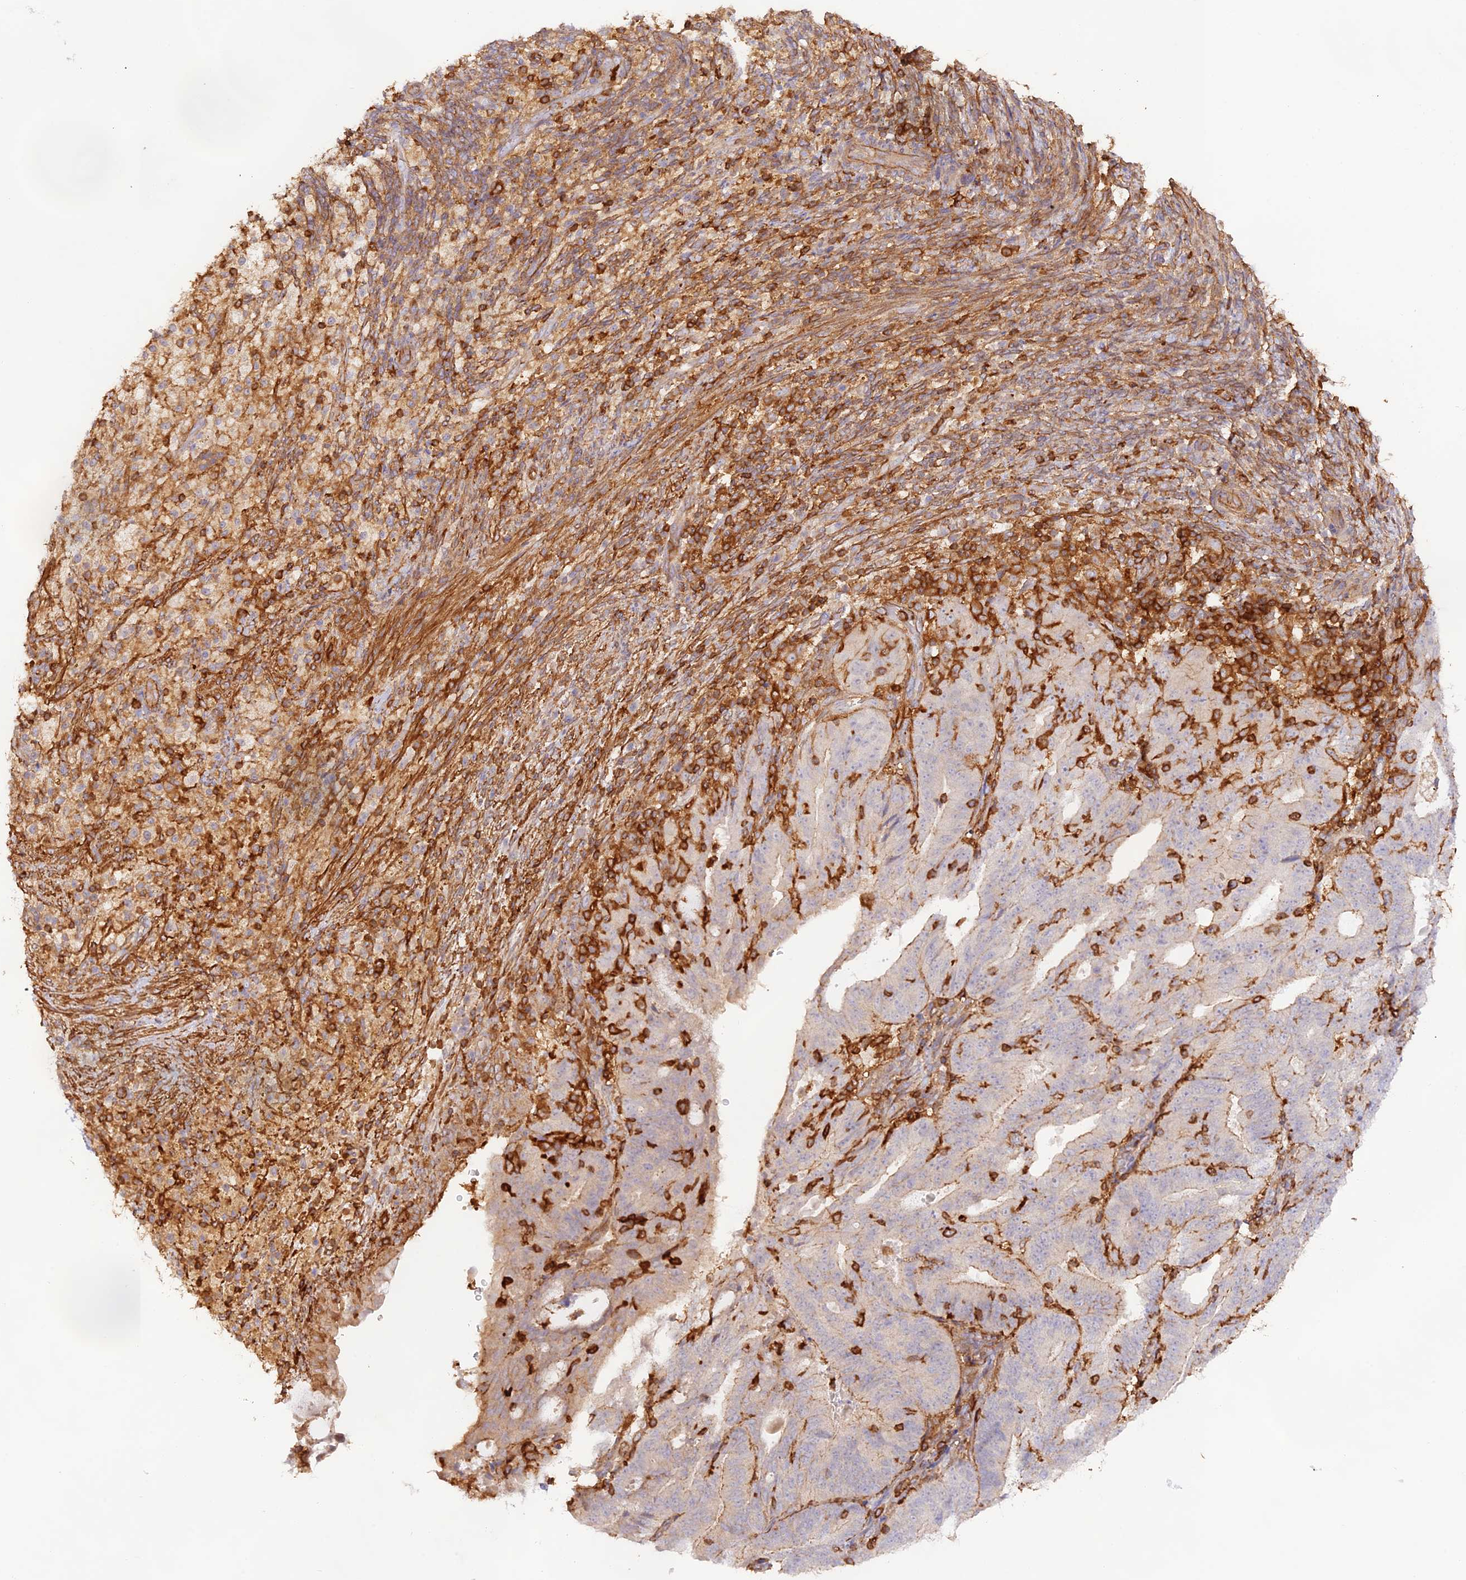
{"staining": {"intensity": "negative", "quantity": "none", "location": "none"}, "tissue": "endometrial cancer", "cell_type": "Tumor cells", "image_type": "cancer", "snomed": [{"axis": "morphology", "description": "Adenocarcinoma, NOS"}, {"axis": "topography", "description": "Endometrium"}], "caption": "The immunohistochemistry (IHC) histopathology image has no significant positivity in tumor cells of endometrial cancer tissue.", "gene": "DENND1C", "patient": {"sex": "female", "age": 70}}